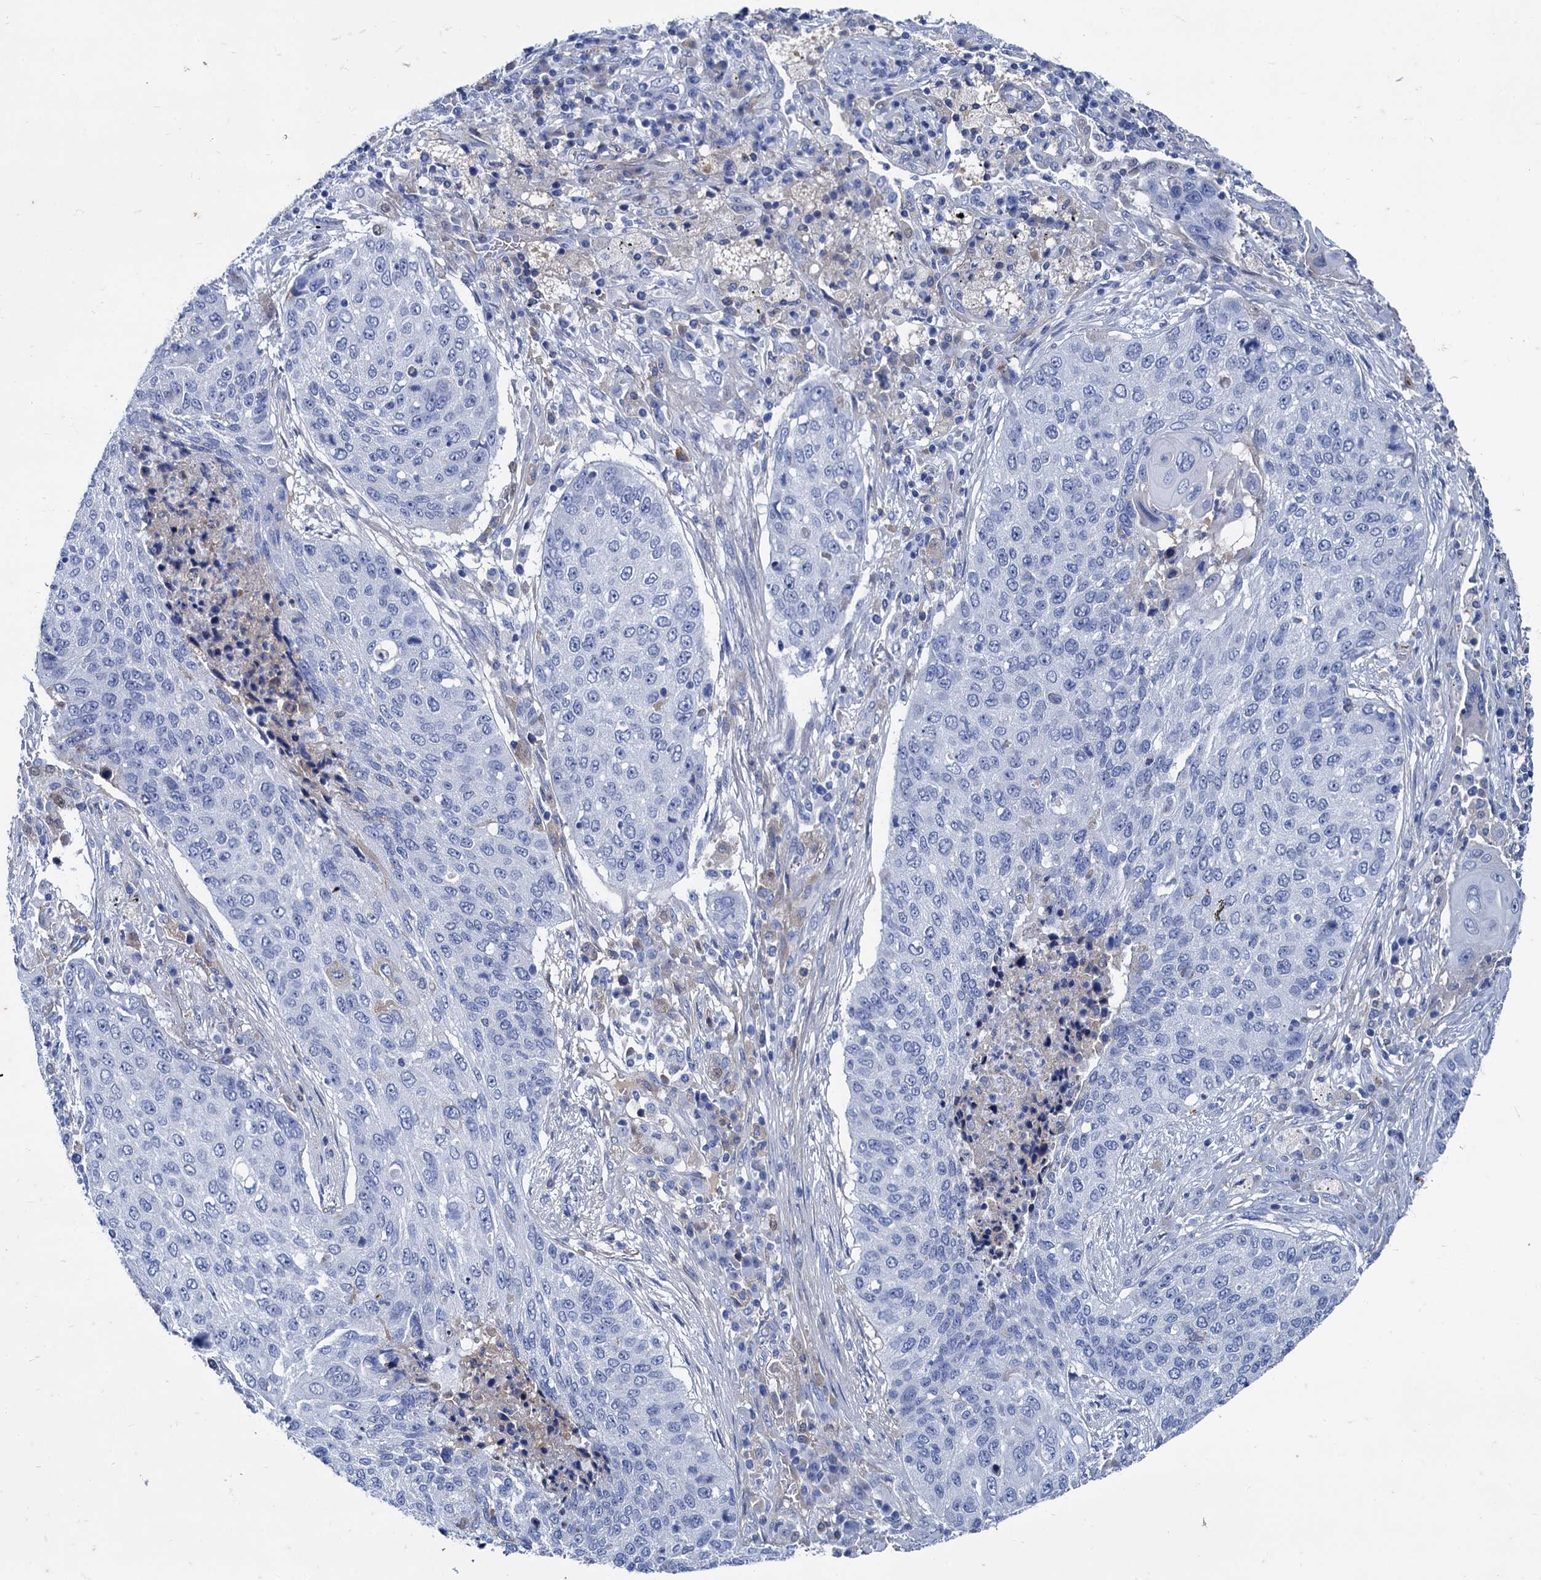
{"staining": {"intensity": "negative", "quantity": "none", "location": "none"}, "tissue": "lung cancer", "cell_type": "Tumor cells", "image_type": "cancer", "snomed": [{"axis": "morphology", "description": "Squamous cell carcinoma, NOS"}, {"axis": "topography", "description": "Lung"}], "caption": "This is an immunohistochemistry micrograph of human lung cancer. There is no positivity in tumor cells.", "gene": "TMEM72", "patient": {"sex": "female", "age": 63}}